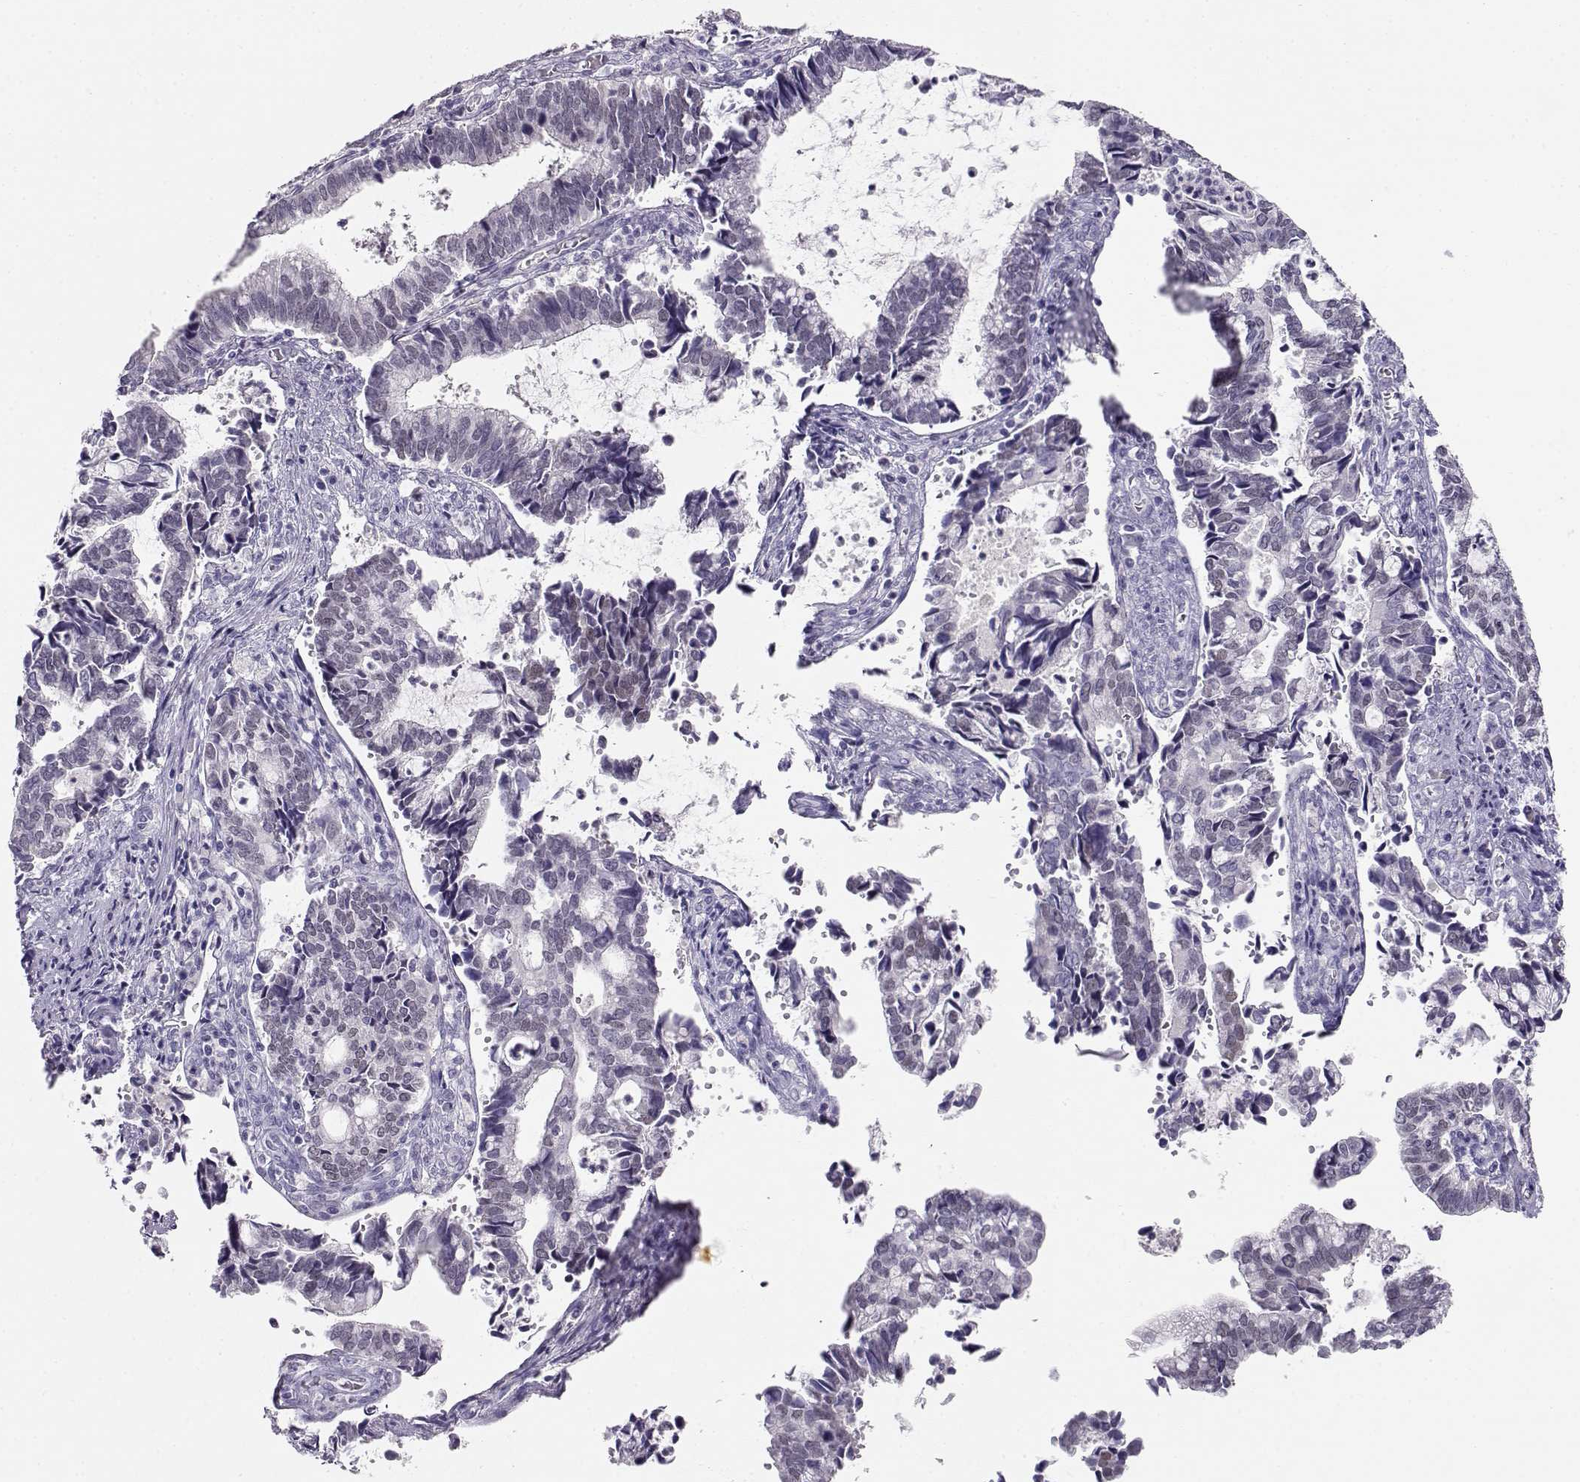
{"staining": {"intensity": "negative", "quantity": "none", "location": "none"}, "tissue": "cervical cancer", "cell_type": "Tumor cells", "image_type": "cancer", "snomed": [{"axis": "morphology", "description": "Adenocarcinoma, NOS"}, {"axis": "topography", "description": "Cervix"}], "caption": "Cervical cancer was stained to show a protein in brown. There is no significant positivity in tumor cells. (DAB (3,3'-diaminobenzidine) immunohistochemistry (IHC), high magnification).", "gene": "OPN5", "patient": {"sex": "female", "age": 42}}